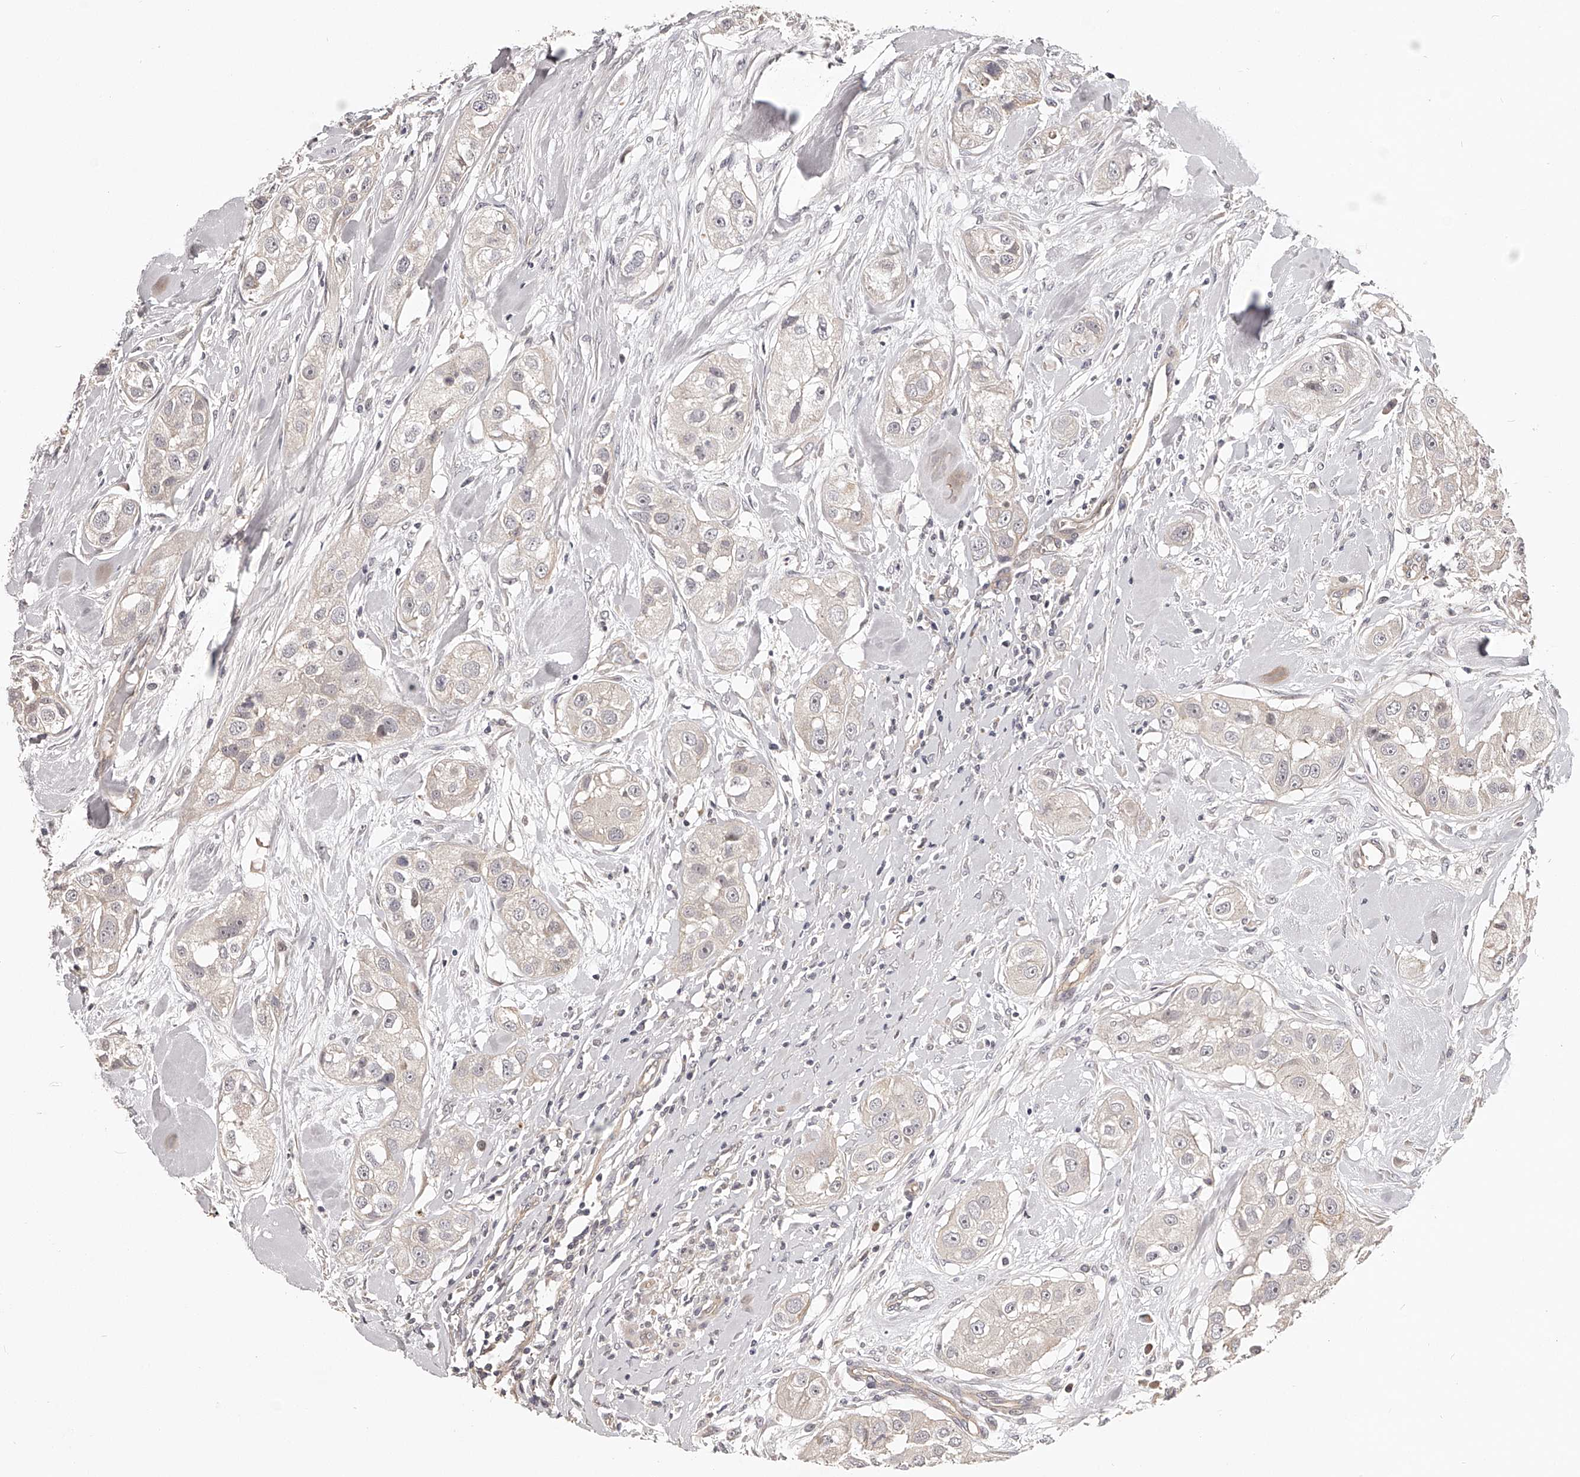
{"staining": {"intensity": "weak", "quantity": "<25%", "location": "cytoplasmic/membranous"}, "tissue": "head and neck cancer", "cell_type": "Tumor cells", "image_type": "cancer", "snomed": [{"axis": "morphology", "description": "Normal tissue, NOS"}, {"axis": "morphology", "description": "Squamous cell carcinoma, NOS"}, {"axis": "topography", "description": "Skeletal muscle"}, {"axis": "topography", "description": "Head-Neck"}], "caption": "Tumor cells are negative for brown protein staining in head and neck cancer.", "gene": "ZNF582", "patient": {"sex": "male", "age": 51}}